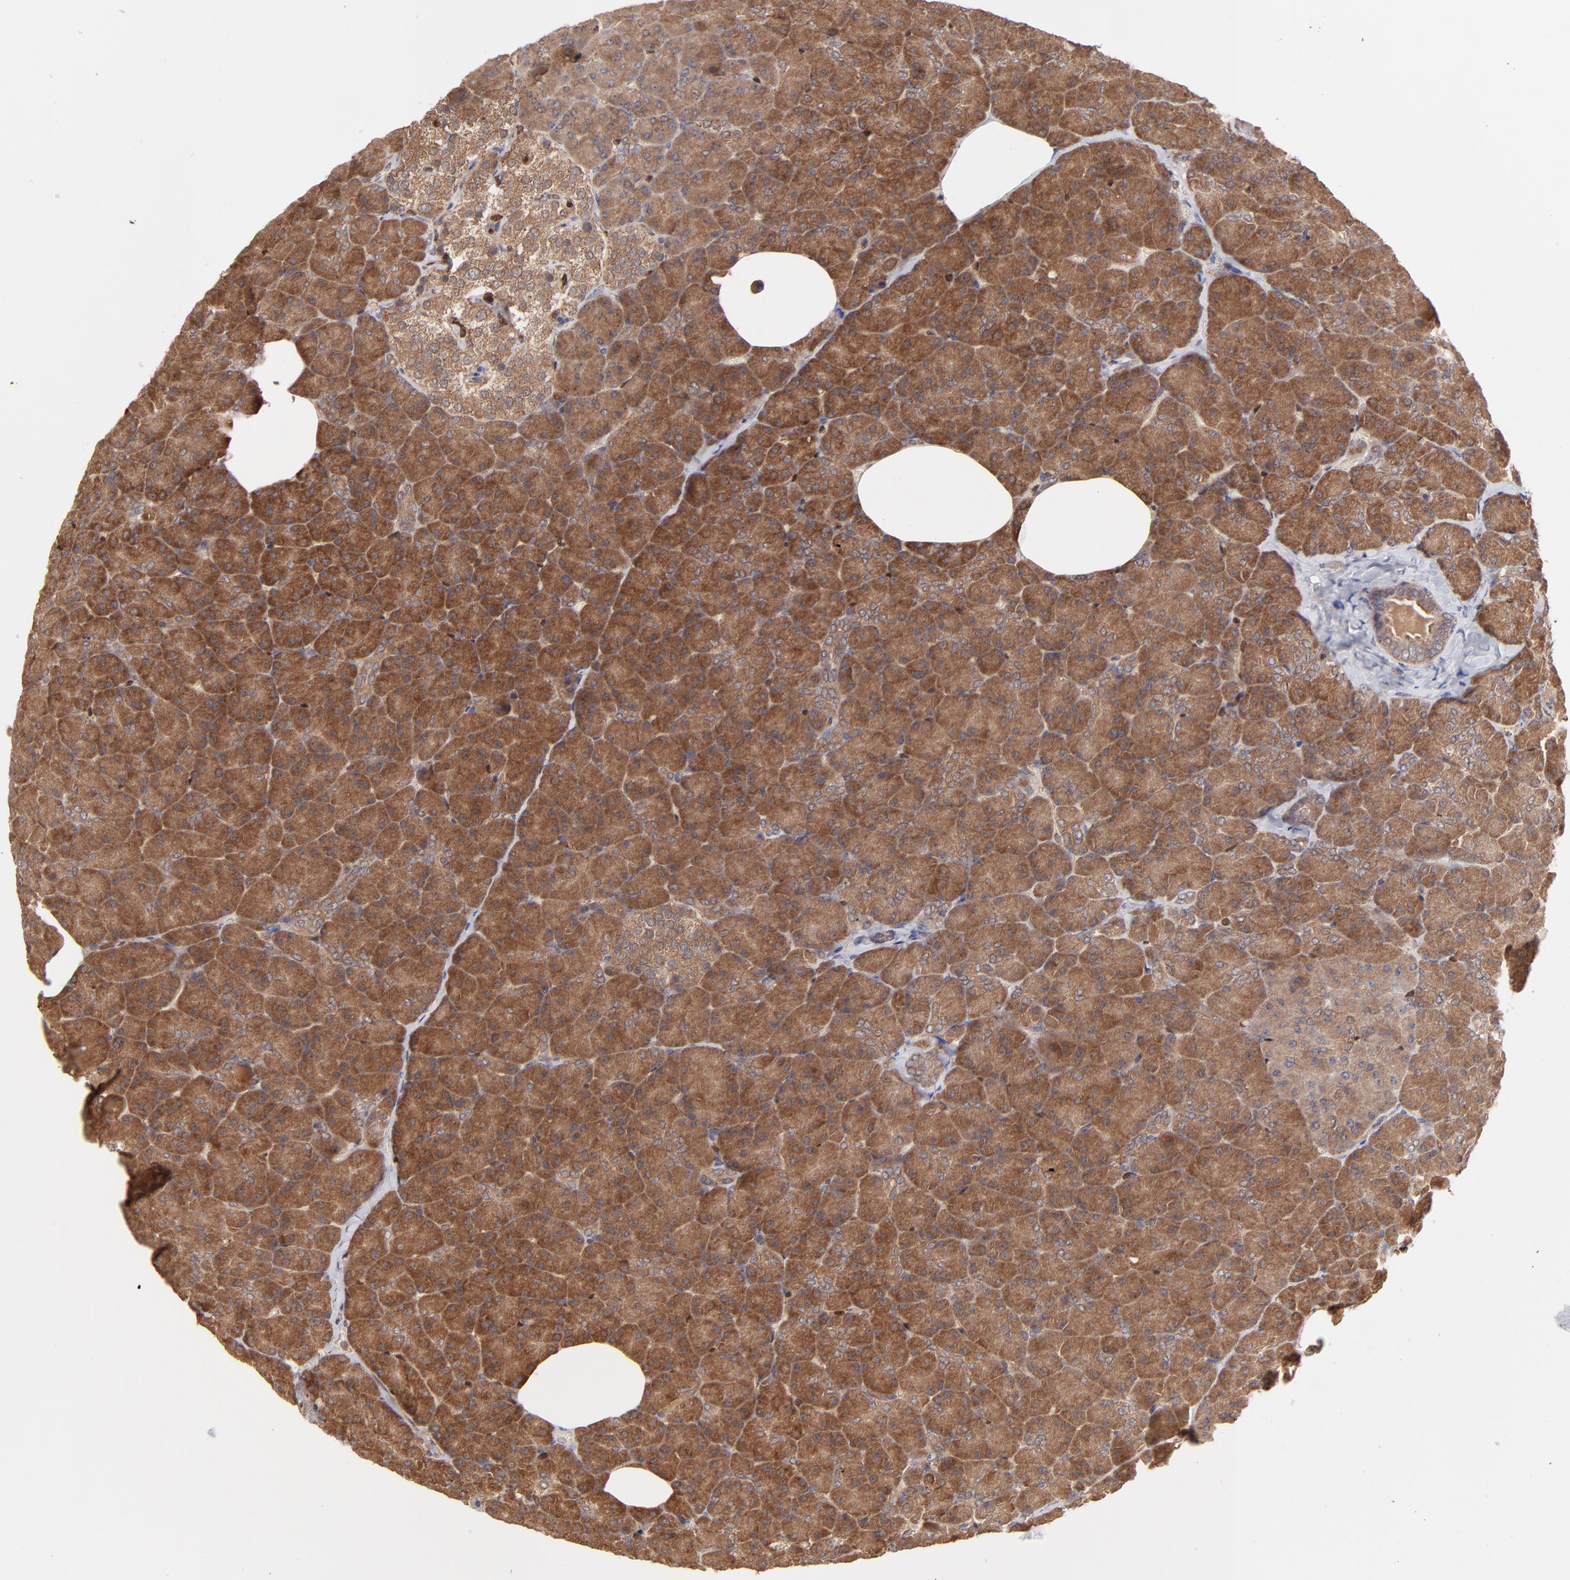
{"staining": {"intensity": "moderate", "quantity": ">75%", "location": "cytoplasmic/membranous"}, "tissue": "pancreas", "cell_type": "Exocrine glandular cells", "image_type": "normal", "snomed": [{"axis": "morphology", "description": "Normal tissue, NOS"}, {"axis": "topography", "description": "Pancreas"}], "caption": "Moderate cytoplasmic/membranous staining is seen in approximately >75% of exocrine glandular cells in normal pancreas.", "gene": "GART", "patient": {"sex": "female", "age": 35}}